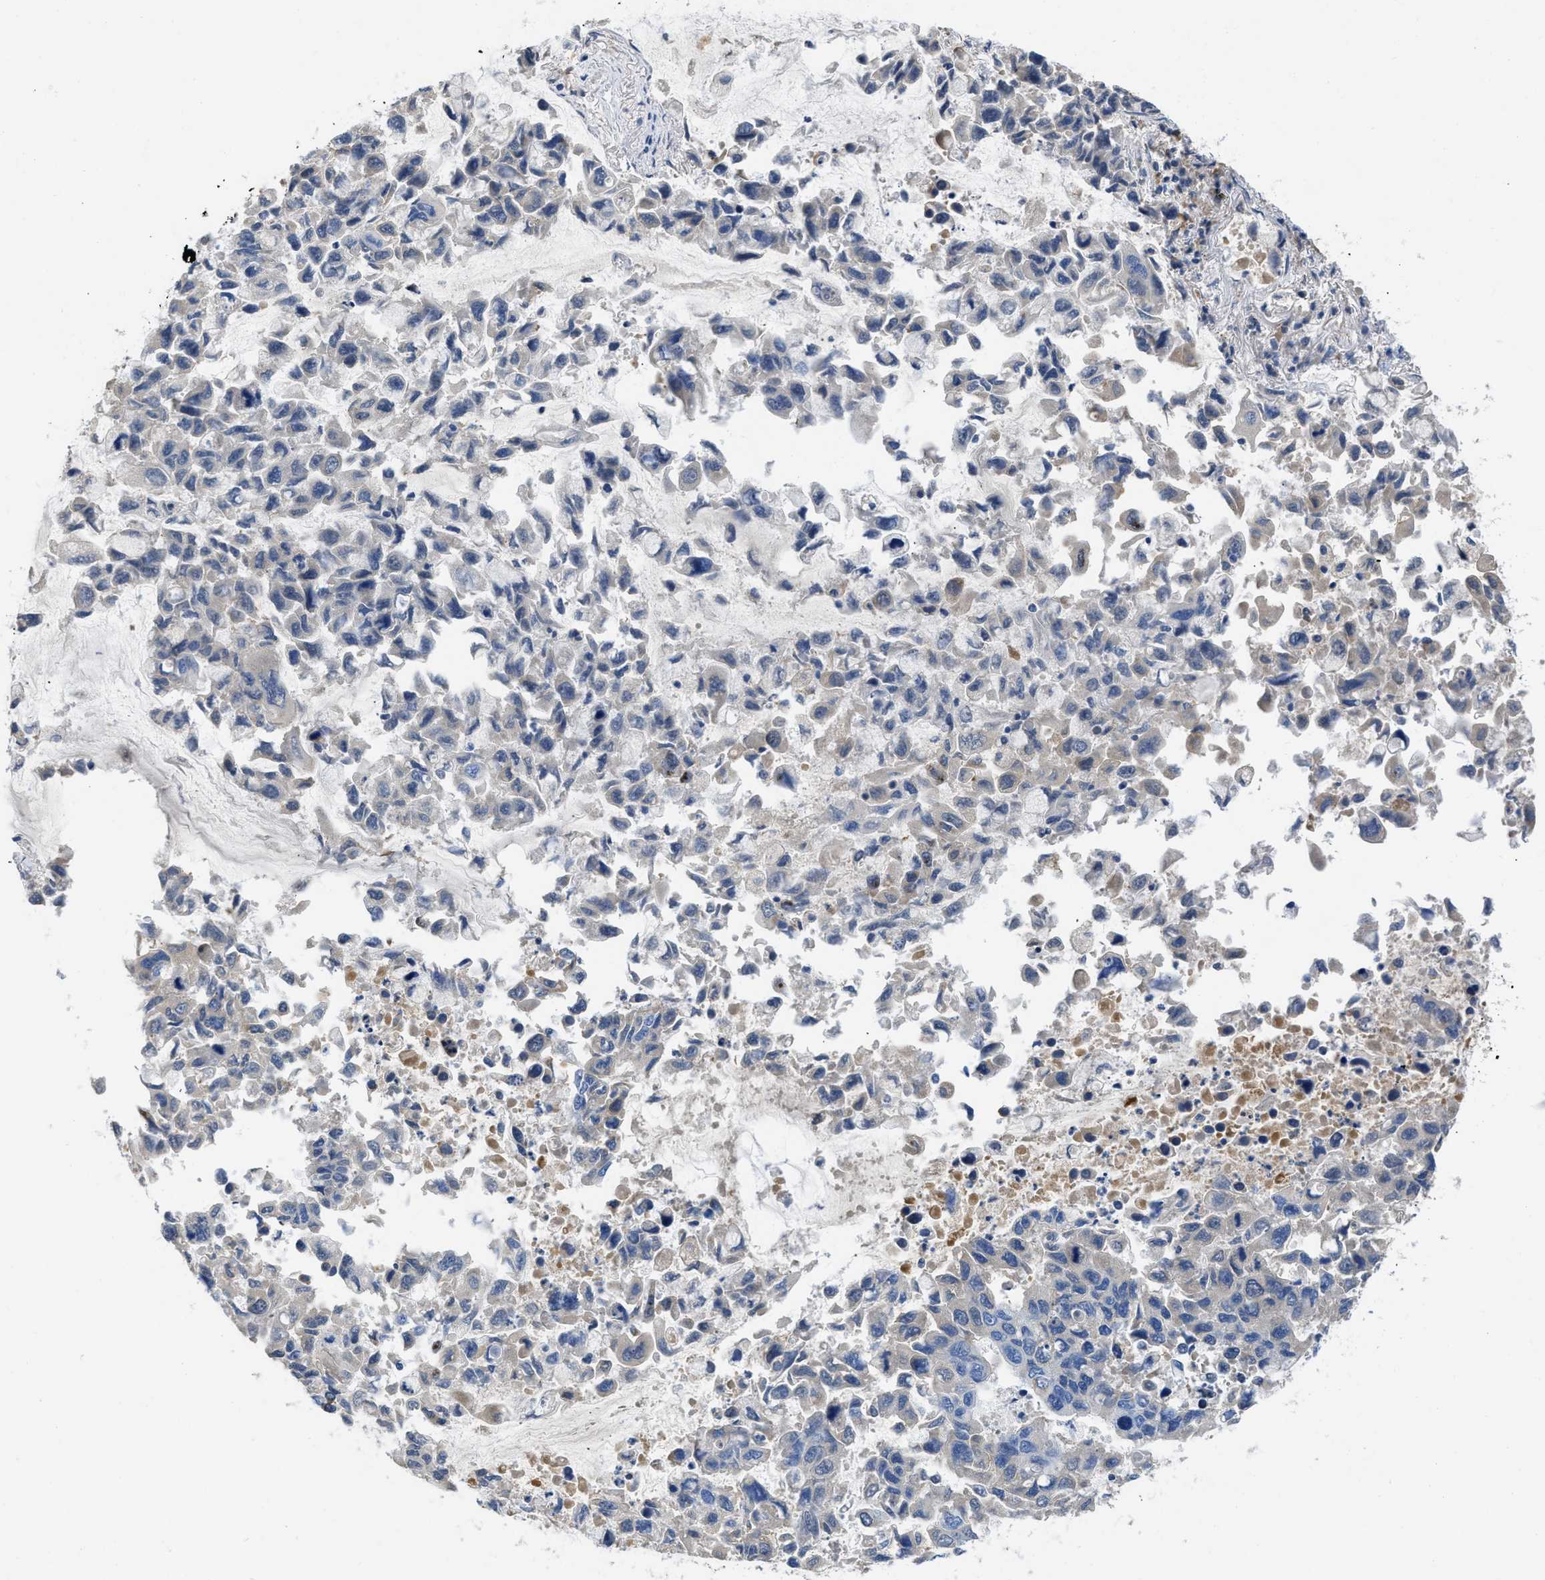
{"staining": {"intensity": "negative", "quantity": "none", "location": "none"}, "tissue": "lung cancer", "cell_type": "Tumor cells", "image_type": "cancer", "snomed": [{"axis": "morphology", "description": "Adenocarcinoma, NOS"}, {"axis": "topography", "description": "Lung"}], "caption": "The immunohistochemistry micrograph has no significant staining in tumor cells of adenocarcinoma (lung) tissue.", "gene": "C1S", "patient": {"sex": "male", "age": 64}}